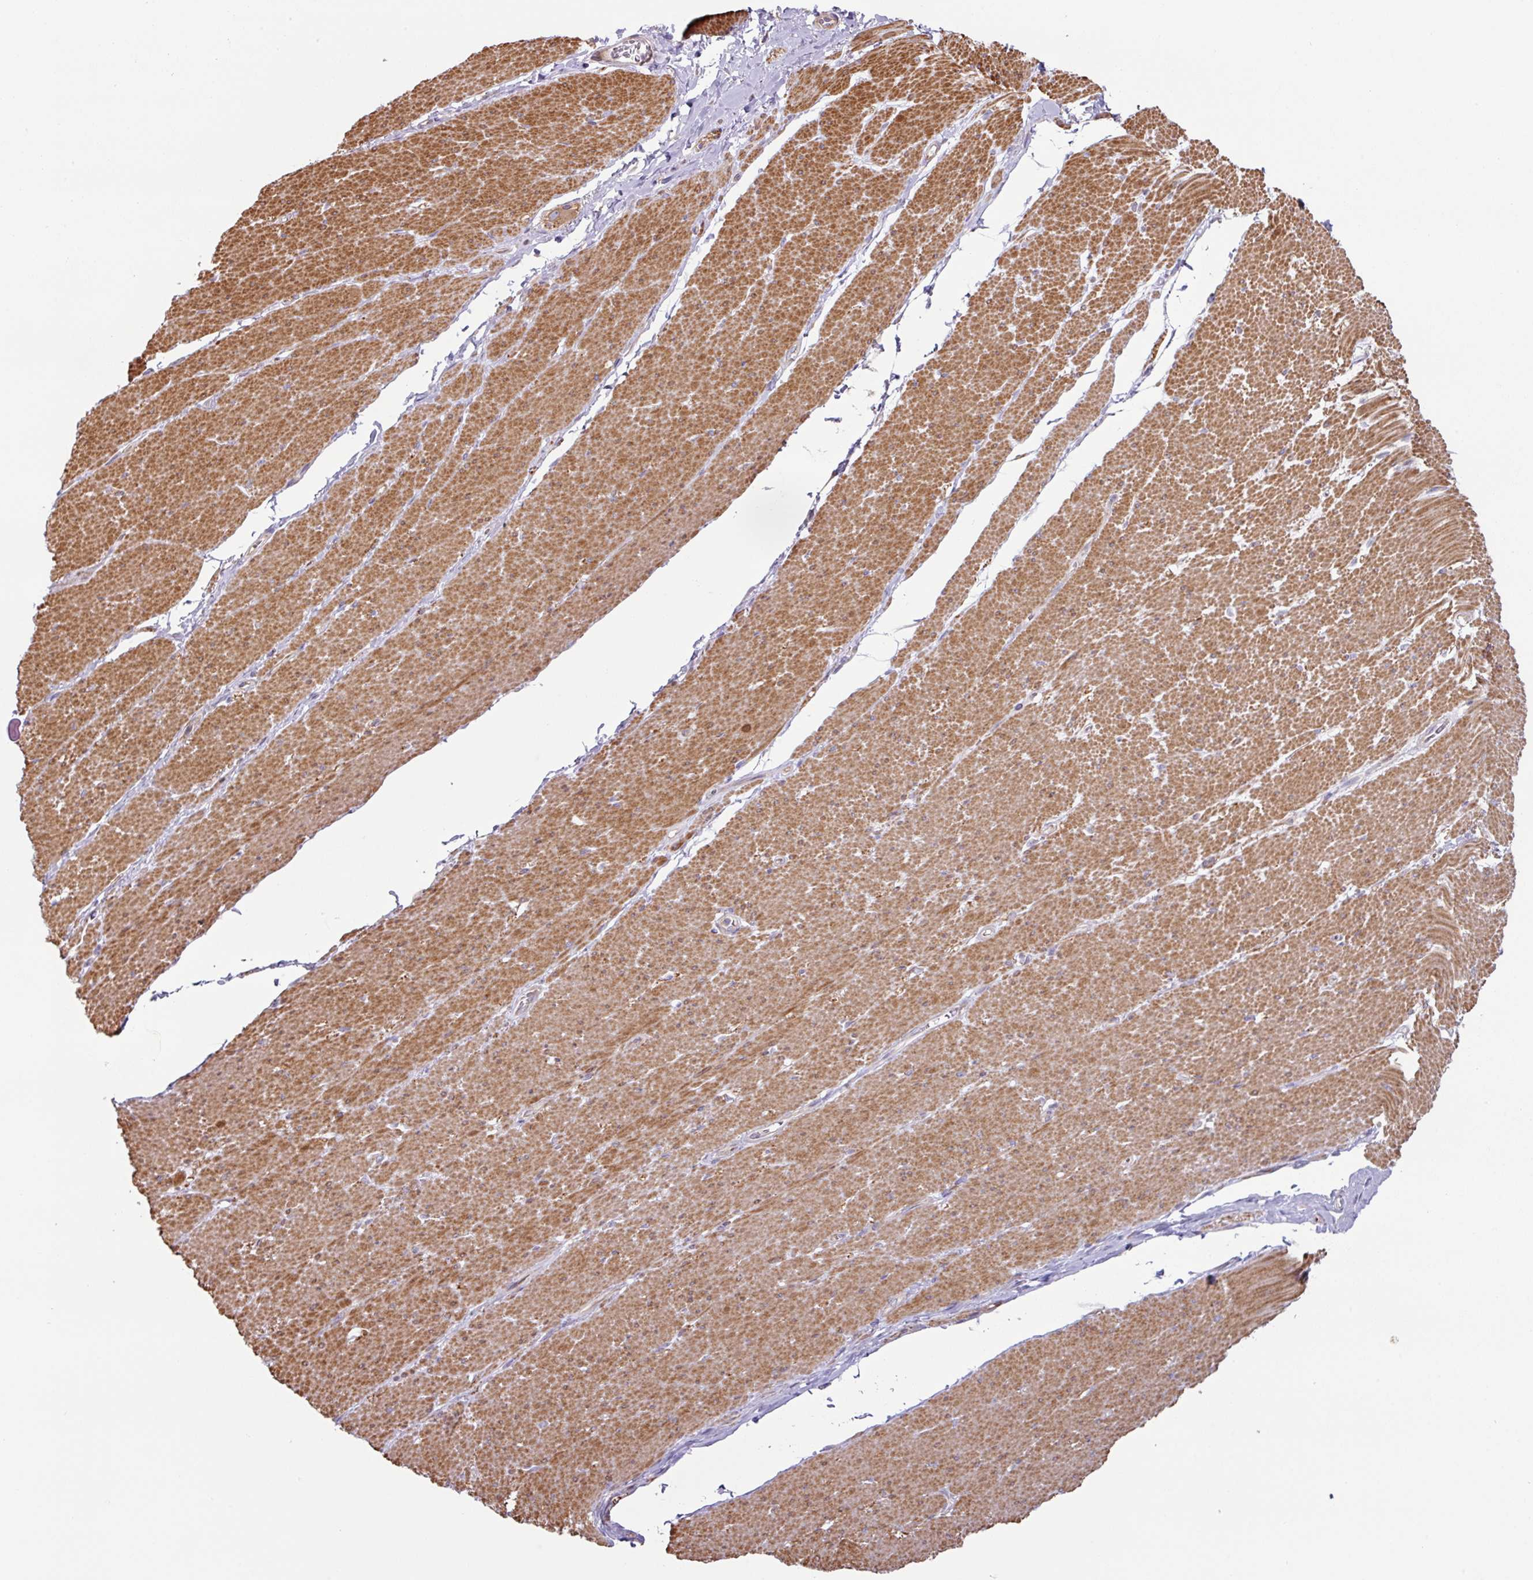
{"staining": {"intensity": "moderate", "quantity": ">75%", "location": "cytoplasmic/membranous"}, "tissue": "smooth muscle", "cell_type": "Smooth muscle cells", "image_type": "normal", "snomed": [{"axis": "morphology", "description": "Normal tissue, NOS"}, {"axis": "topography", "description": "Smooth muscle"}, {"axis": "topography", "description": "Rectum"}], "caption": "Approximately >75% of smooth muscle cells in normal smooth muscle show moderate cytoplasmic/membranous protein staining as visualized by brown immunohistochemical staining.", "gene": "MRRF", "patient": {"sex": "male", "age": 53}}